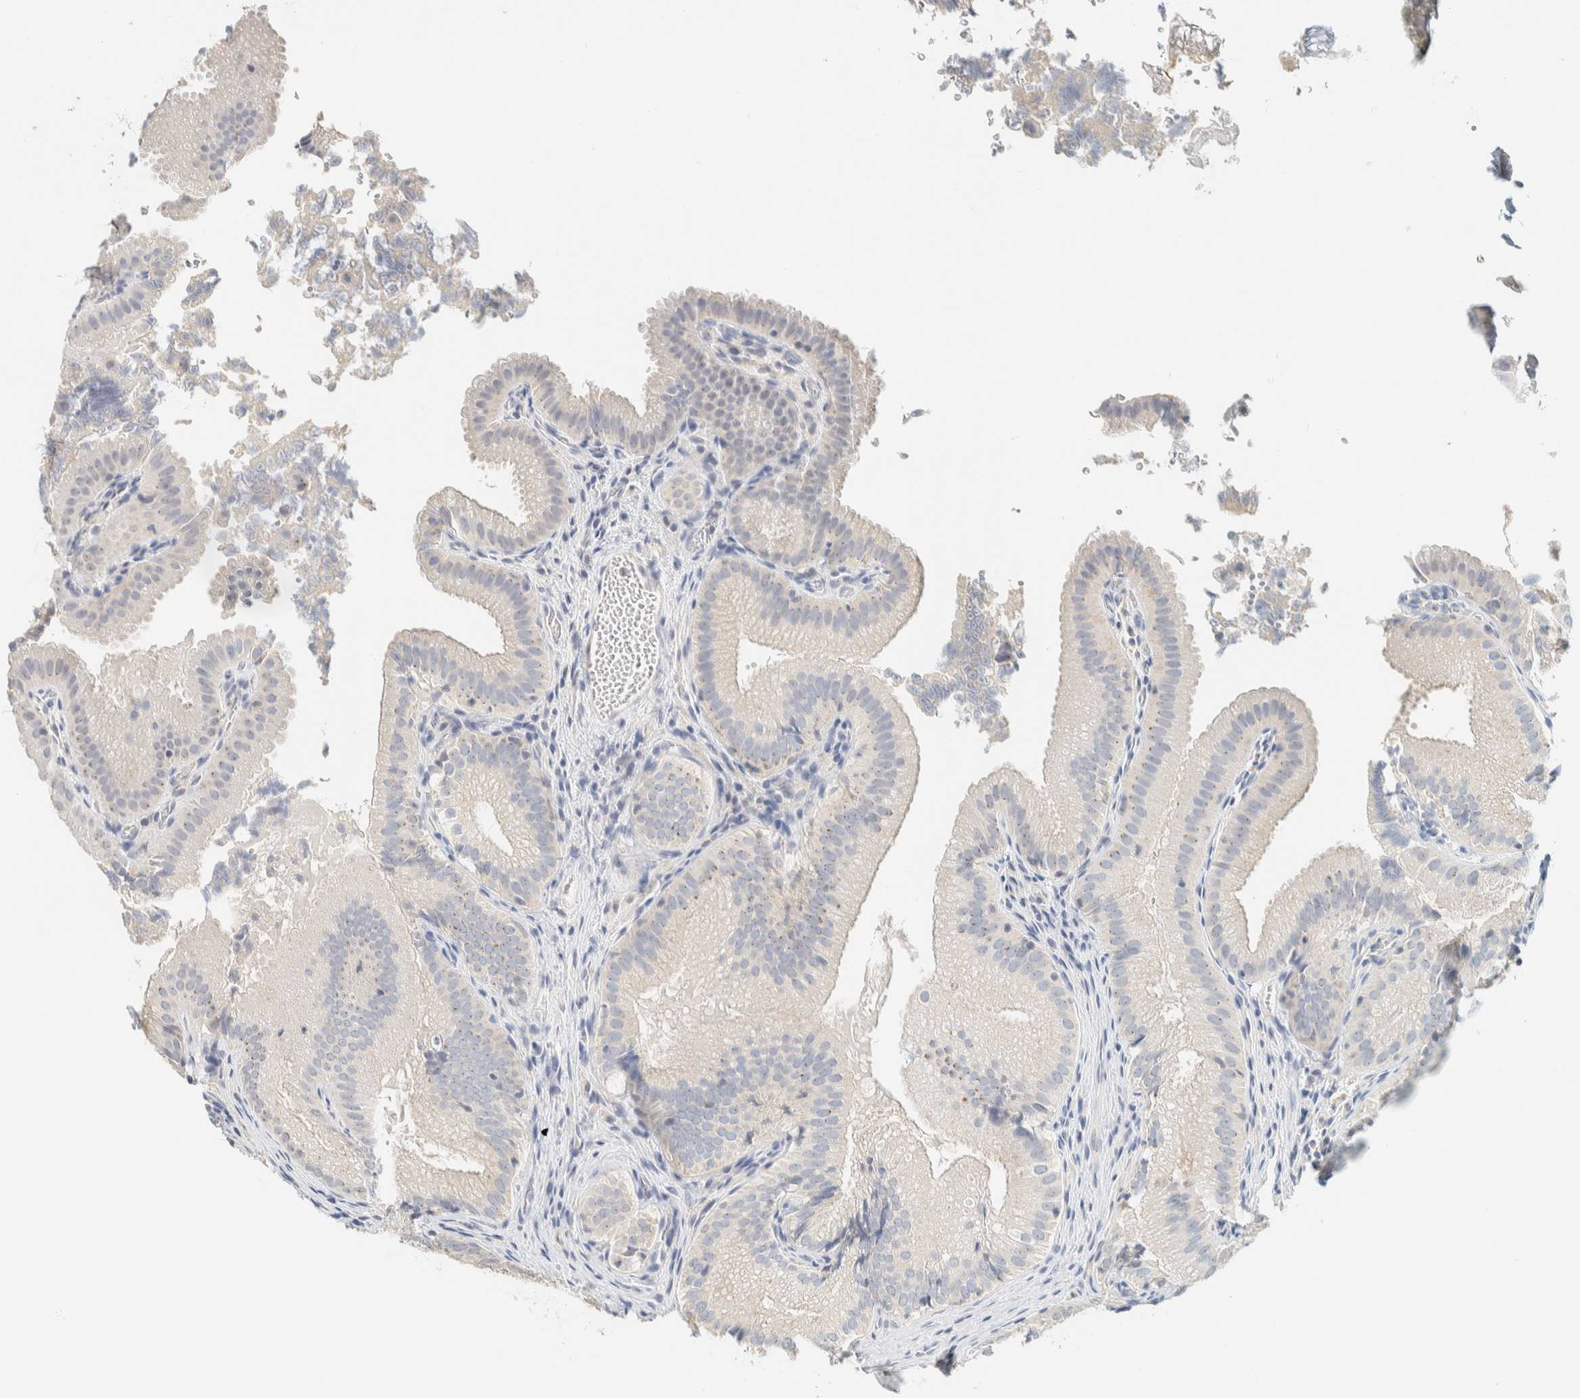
{"staining": {"intensity": "weak", "quantity": "<25%", "location": "cytoplasmic/membranous"}, "tissue": "gallbladder", "cell_type": "Glandular cells", "image_type": "normal", "snomed": [{"axis": "morphology", "description": "Normal tissue, NOS"}, {"axis": "topography", "description": "Gallbladder"}], "caption": "Immunohistochemical staining of unremarkable gallbladder displays no significant staining in glandular cells.", "gene": "NDE1", "patient": {"sex": "female", "age": 30}}